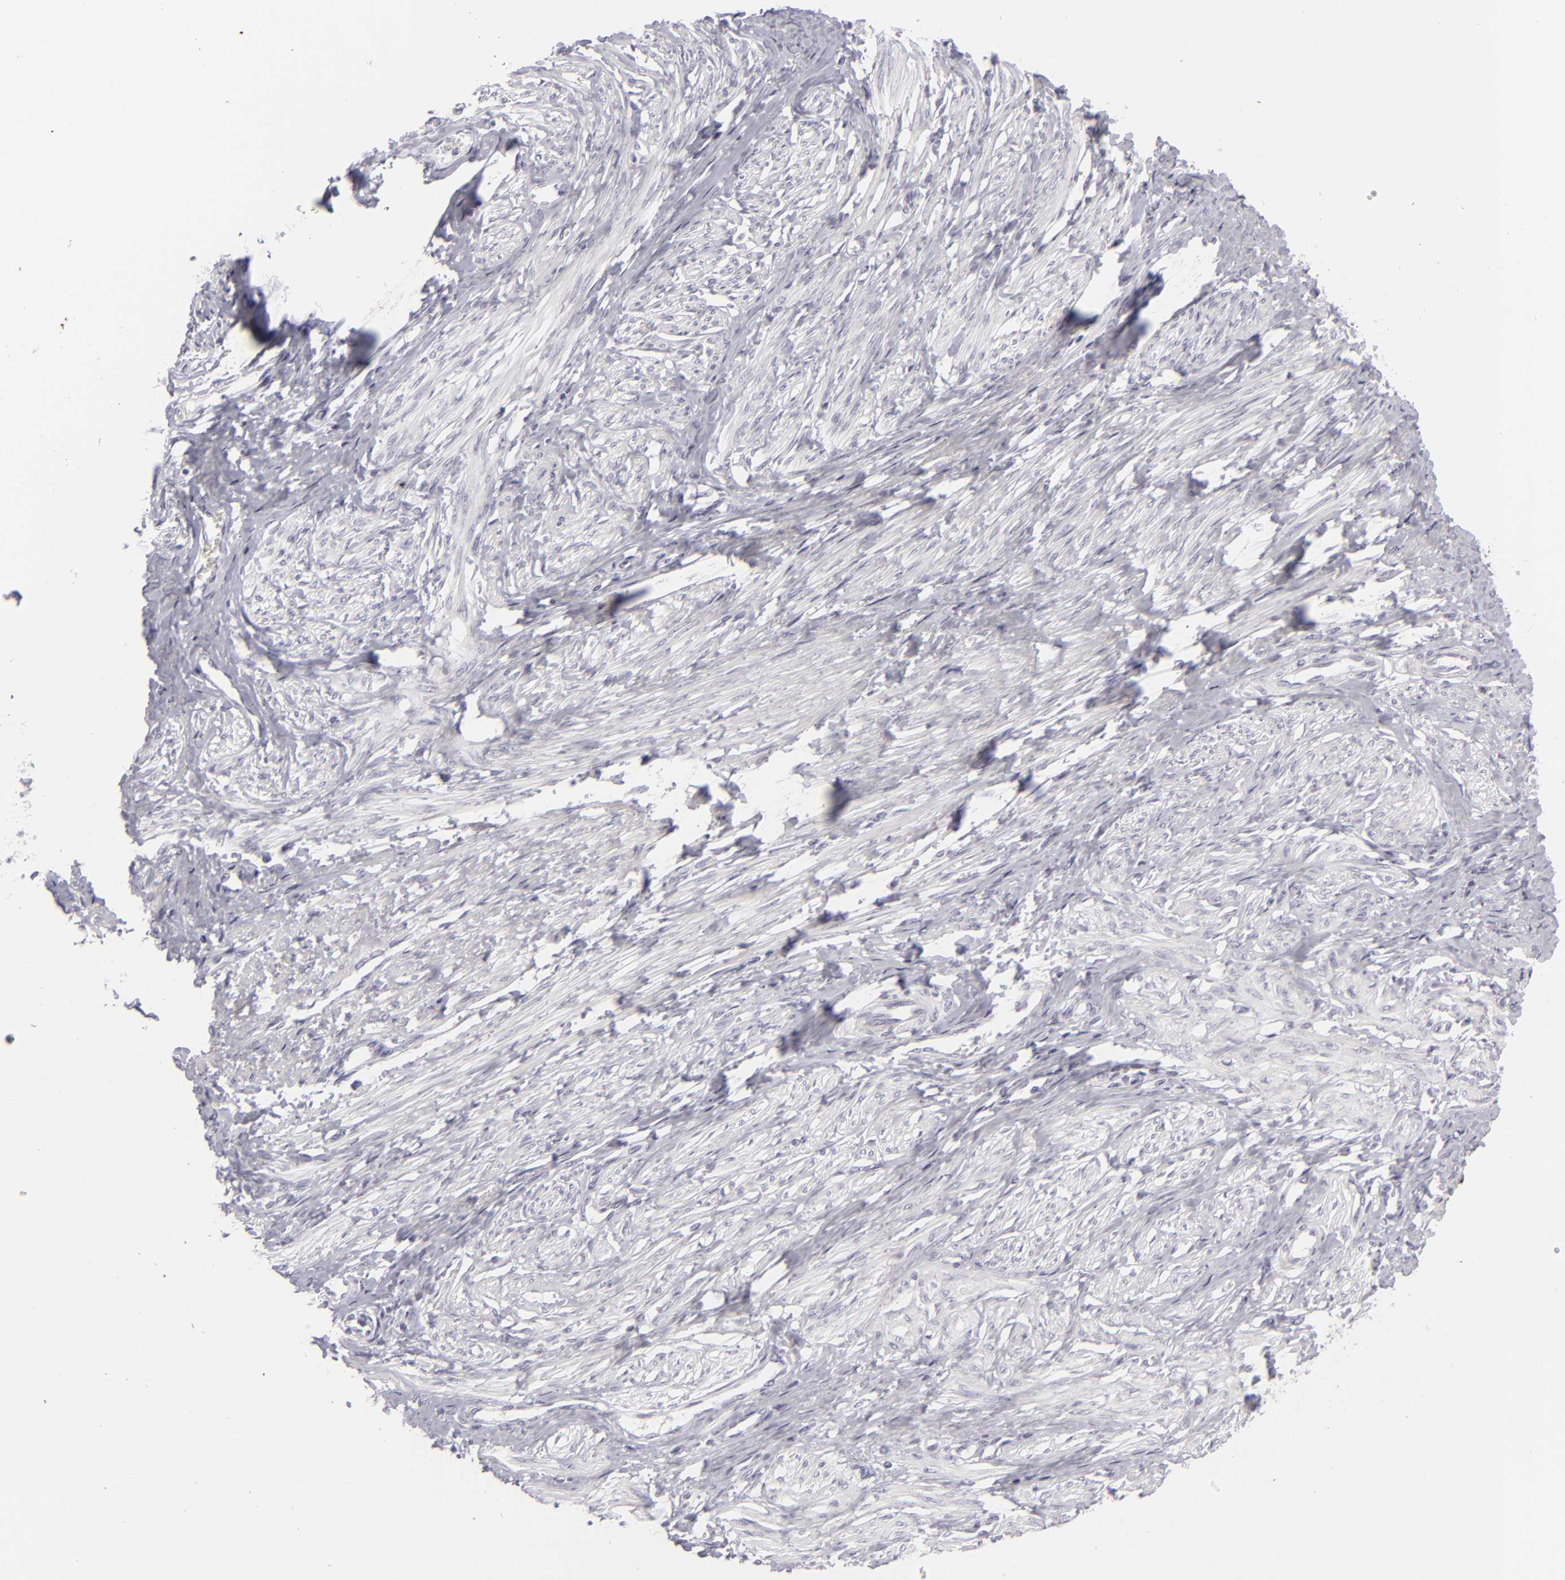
{"staining": {"intensity": "negative", "quantity": "none", "location": "none"}, "tissue": "smooth muscle", "cell_type": "Smooth muscle cells", "image_type": "normal", "snomed": [{"axis": "morphology", "description": "Normal tissue, NOS"}, {"axis": "topography", "description": "Smooth muscle"}, {"axis": "topography", "description": "Uterus"}], "caption": "Immunohistochemistry photomicrograph of unremarkable smooth muscle: smooth muscle stained with DAB (3,3'-diaminobenzidine) shows no significant protein expression in smooth muscle cells. (DAB immunohistochemistry with hematoxylin counter stain).", "gene": "KRT1", "patient": {"sex": "female", "age": 39}}